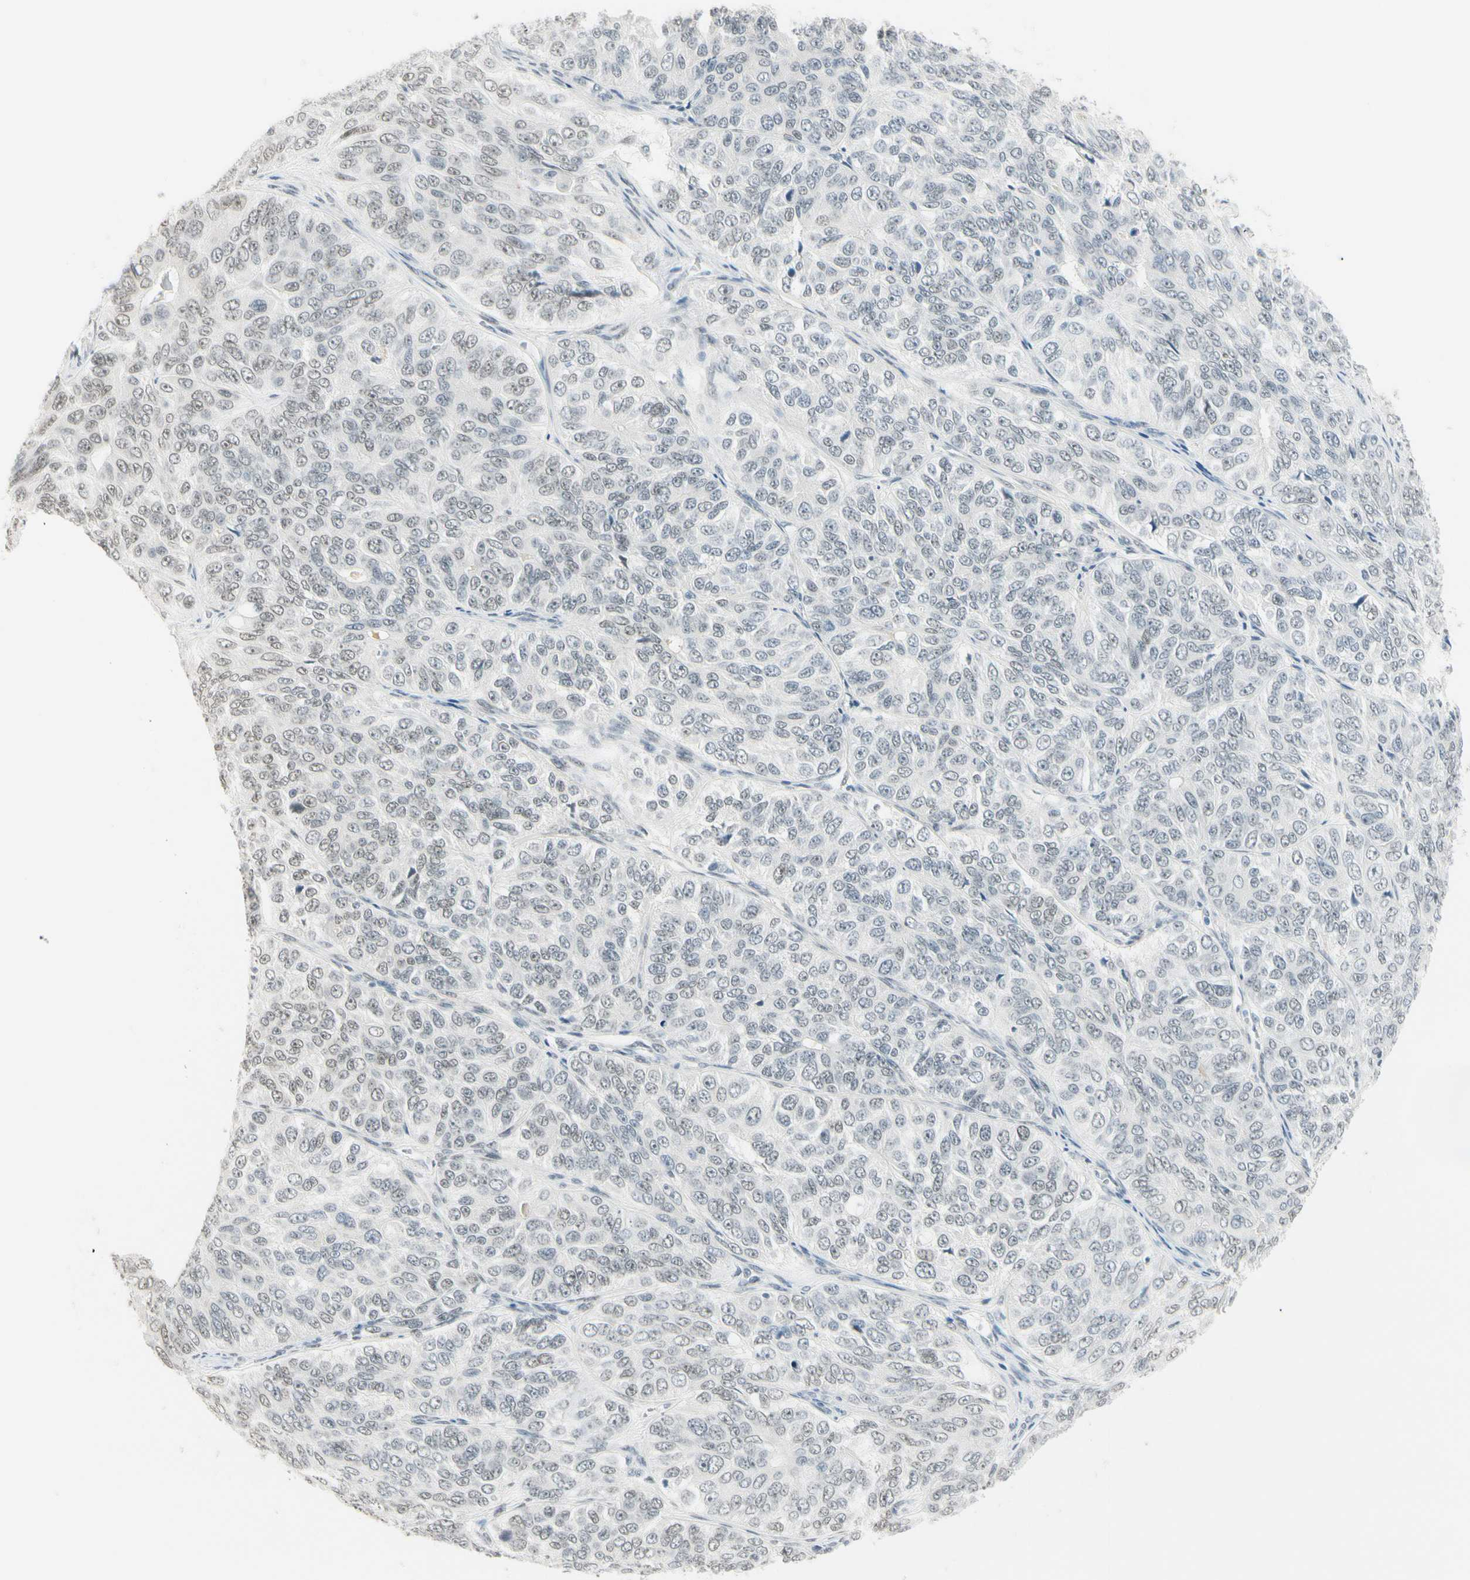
{"staining": {"intensity": "negative", "quantity": "none", "location": "none"}, "tissue": "ovarian cancer", "cell_type": "Tumor cells", "image_type": "cancer", "snomed": [{"axis": "morphology", "description": "Carcinoma, endometroid"}, {"axis": "topography", "description": "Ovary"}], "caption": "Tumor cells show no significant positivity in ovarian cancer (endometroid carcinoma).", "gene": "ASPN", "patient": {"sex": "female", "age": 51}}